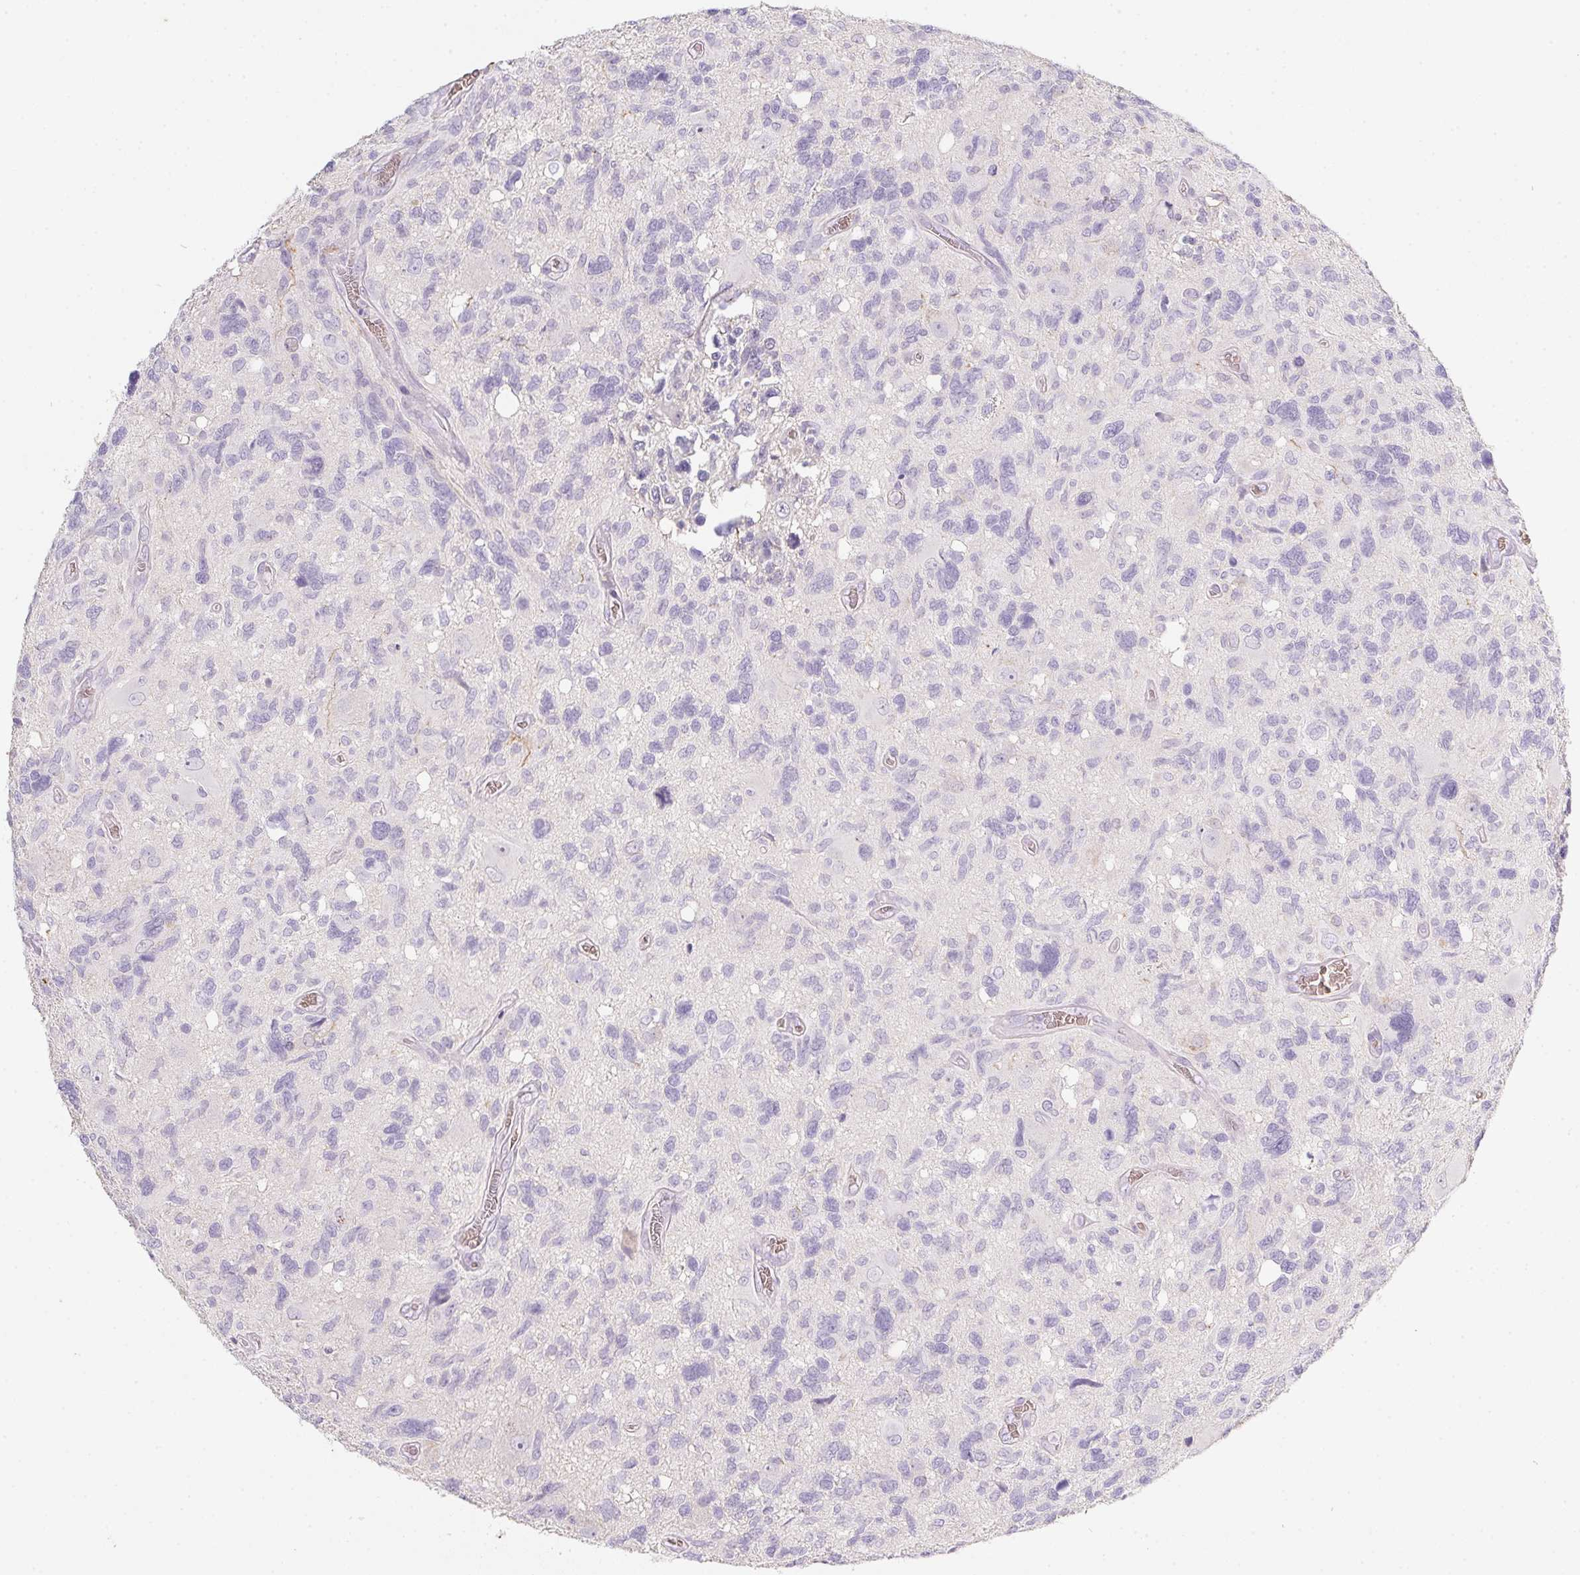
{"staining": {"intensity": "negative", "quantity": "none", "location": "none"}, "tissue": "glioma", "cell_type": "Tumor cells", "image_type": "cancer", "snomed": [{"axis": "morphology", "description": "Glioma, malignant, High grade"}, {"axis": "topography", "description": "Brain"}], "caption": "IHC histopathology image of neoplastic tissue: glioma stained with DAB (3,3'-diaminobenzidine) displays no significant protein positivity in tumor cells. (Brightfield microscopy of DAB immunohistochemistry (IHC) at high magnification).", "gene": "DCD", "patient": {"sex": "male", "age": 49}}